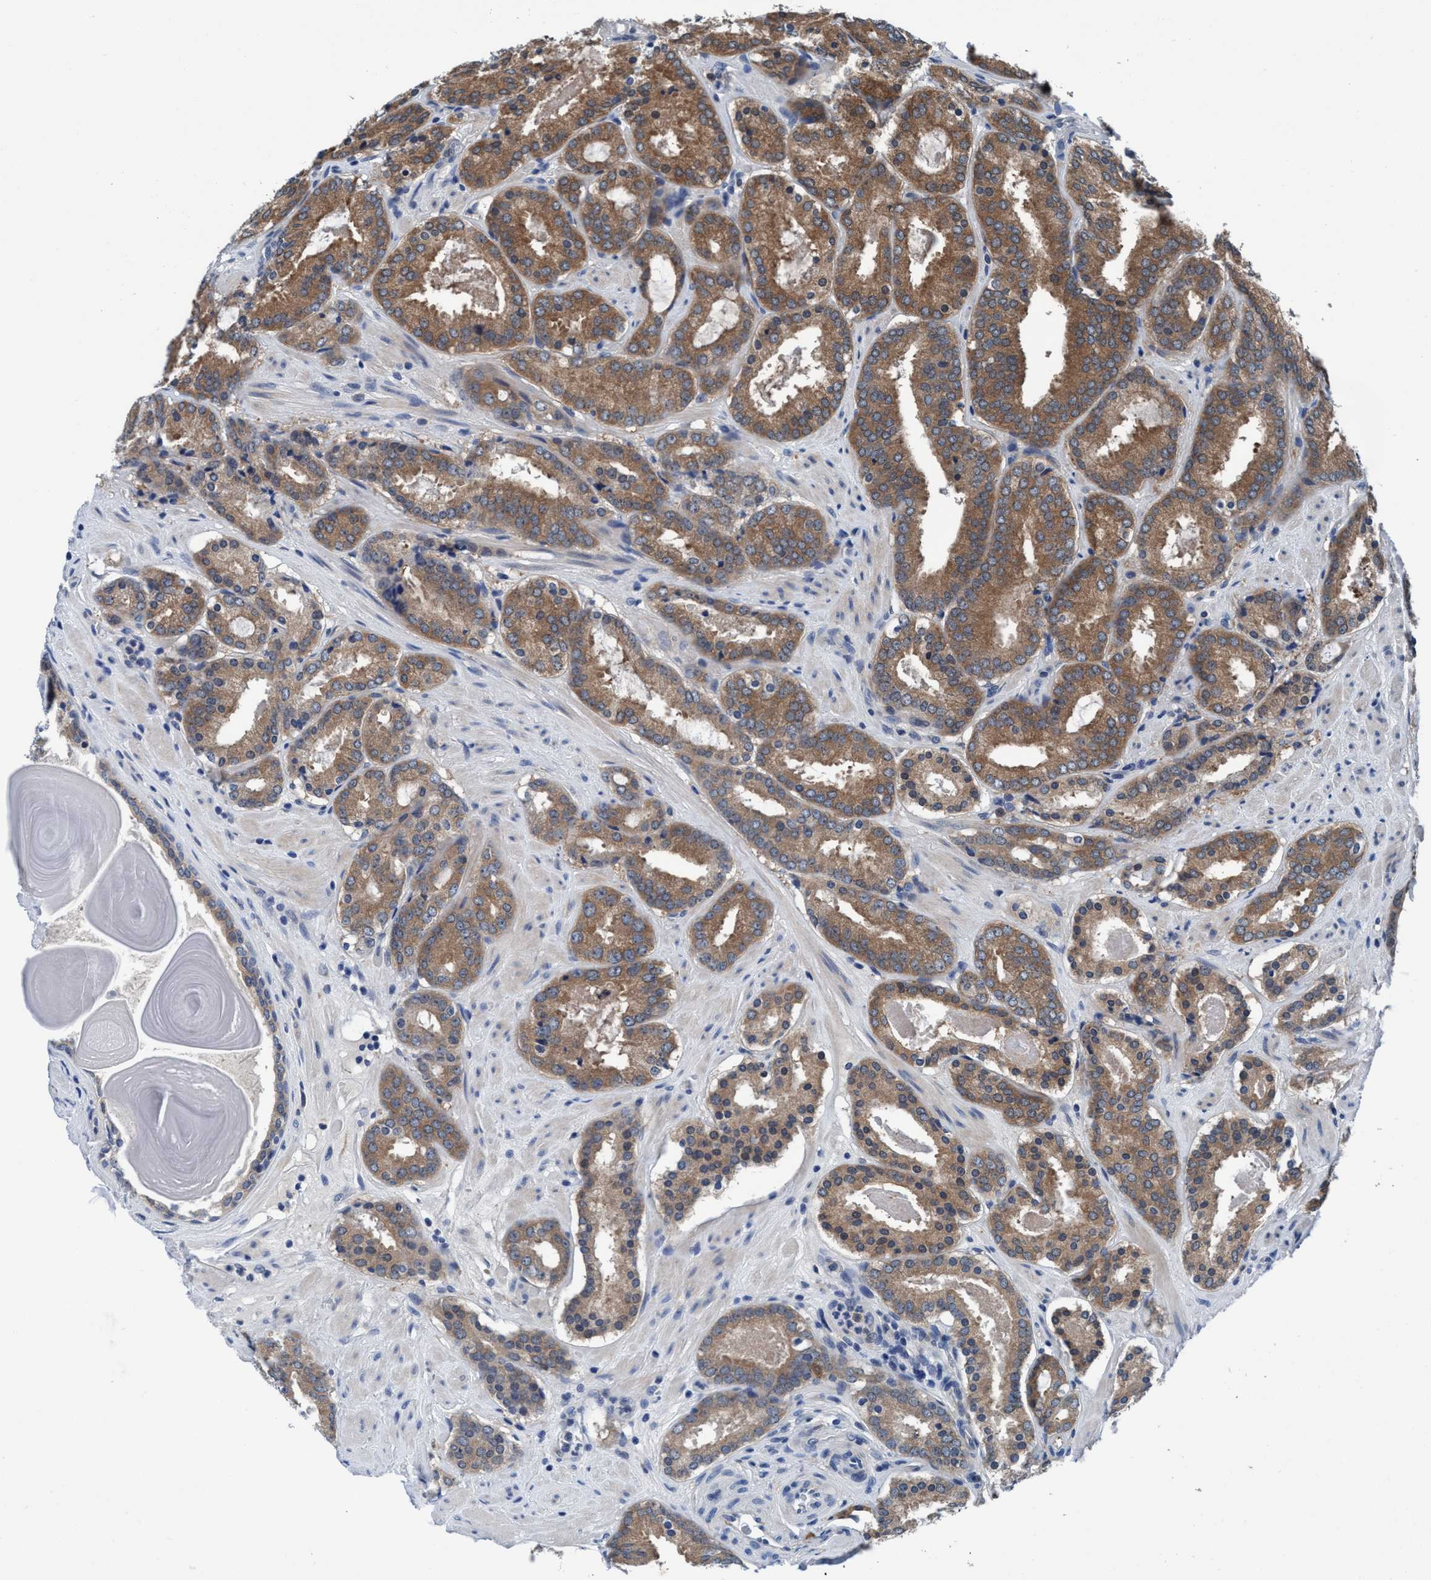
{"staining": {"intensity": "moderate", "quantity": ">75%", "location": "cytoplasmic/membranous"}, "tissue": "prostate cancer", "cell_type": "Tumor cells", "image_type": "cancer", "snomed": [{"axis": "morphology", "description": "Adenocarcinoma, Low grade"}, {"axis": "topography", "description": "Prostate"}], "caption": "A brown stain labels moderate cytoplasmic/membranous expression of a protein in prostate cancer (low-grade adenocarcinoma) tumor cells.", "gene": "TMEM94", "patient": {"sex": "male", "age": 69}}